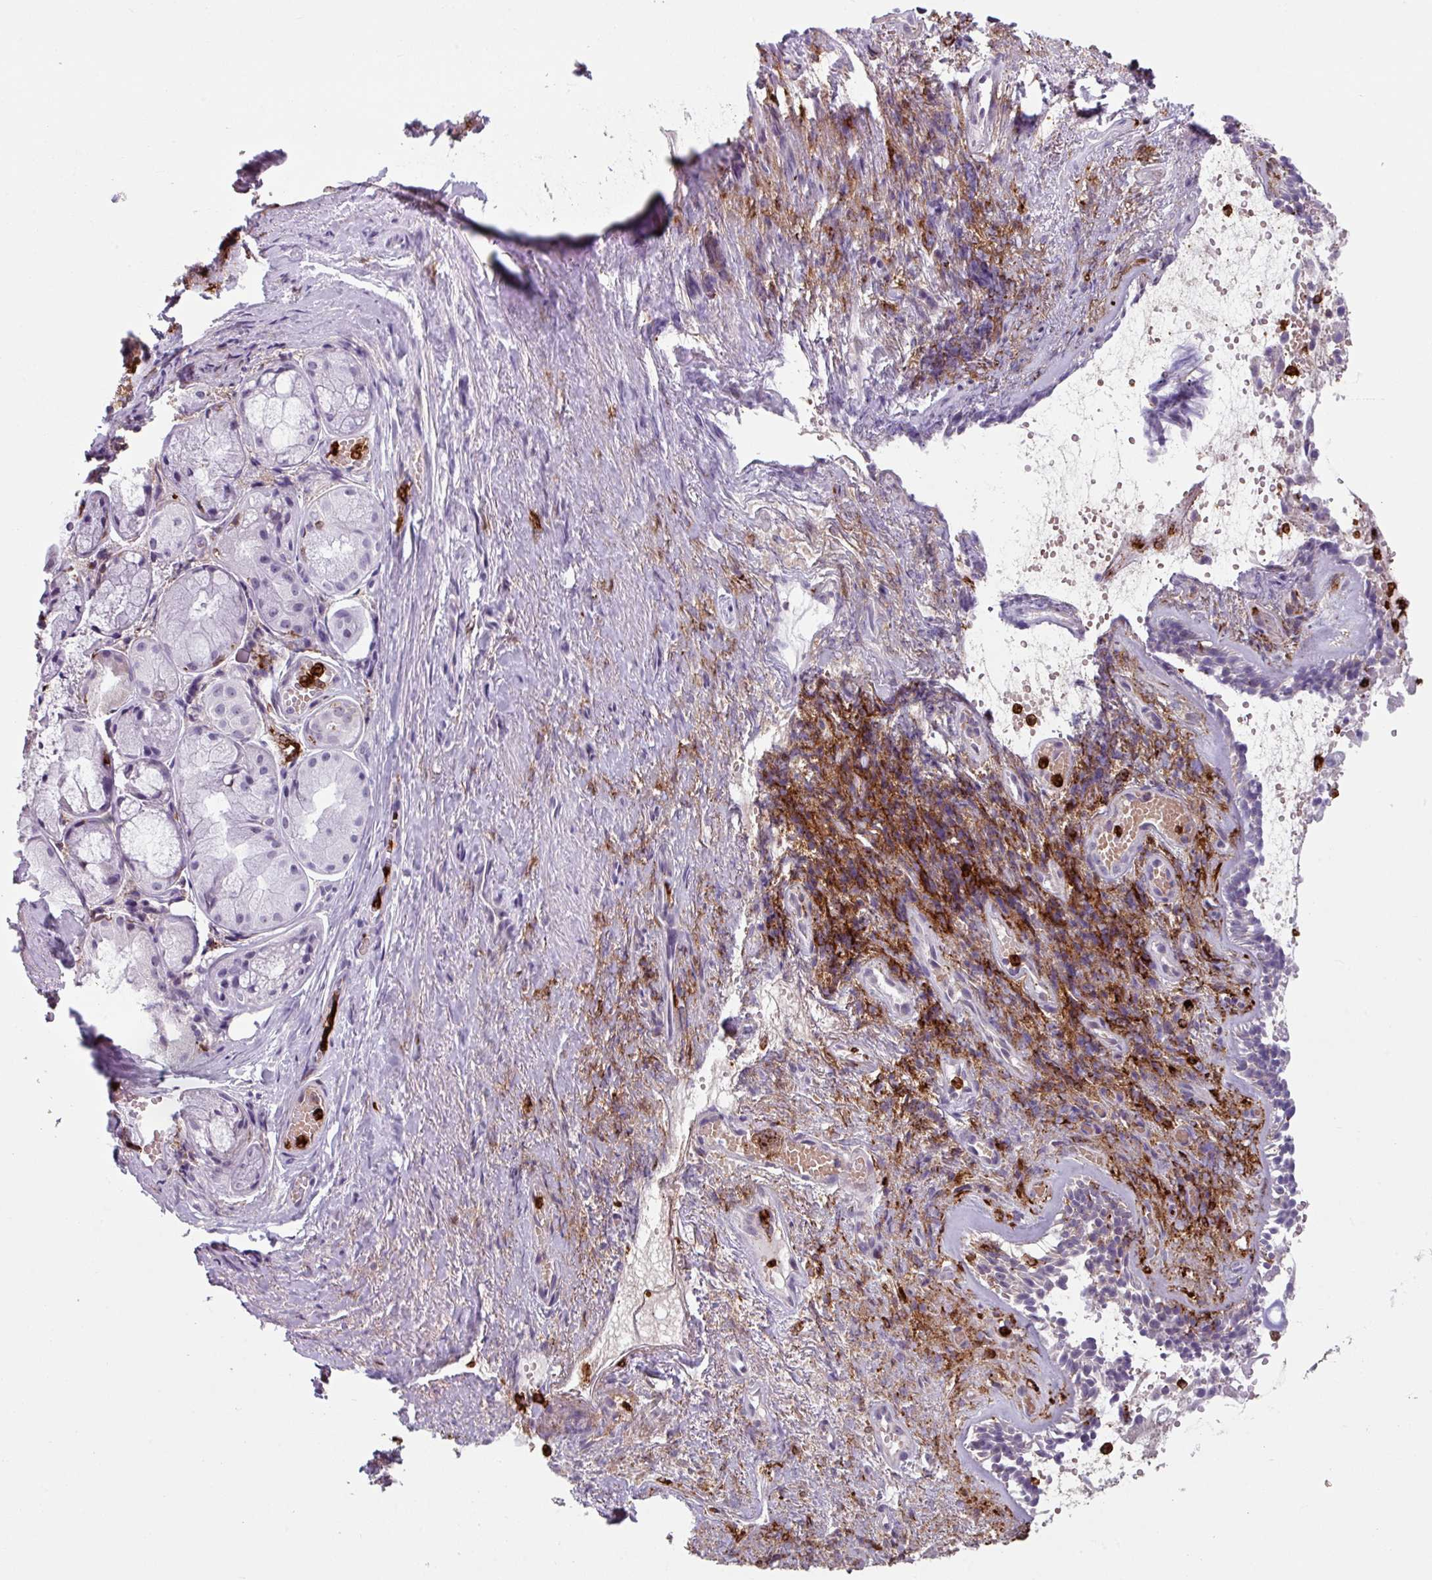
{"staining": {"intensity": "negative", "quantity": "none", "location": "none"}, "tissue": "nasopharynx", "cell_type": "Respiratory epithelial cells", "image_type": "normal", "snomed": [{"axis": "morphology", "description": "Normal tissue, NOS"}, {"axis": "topography", "description": "Cartilage tissue"}, {"axis": "topography", "description": "Nasopharynx"}, {"axis": "topography", "description": "Thyroid gland"}], "caption": "Immunohistochemistry histopathology image of unremarkable nasopharynx: nasopharynx stained with DAB shows no significant protein expression in respiratory epithelial cells.", "gene": "EXOSC5", "patient": {"sex": "male", "age": 63}}